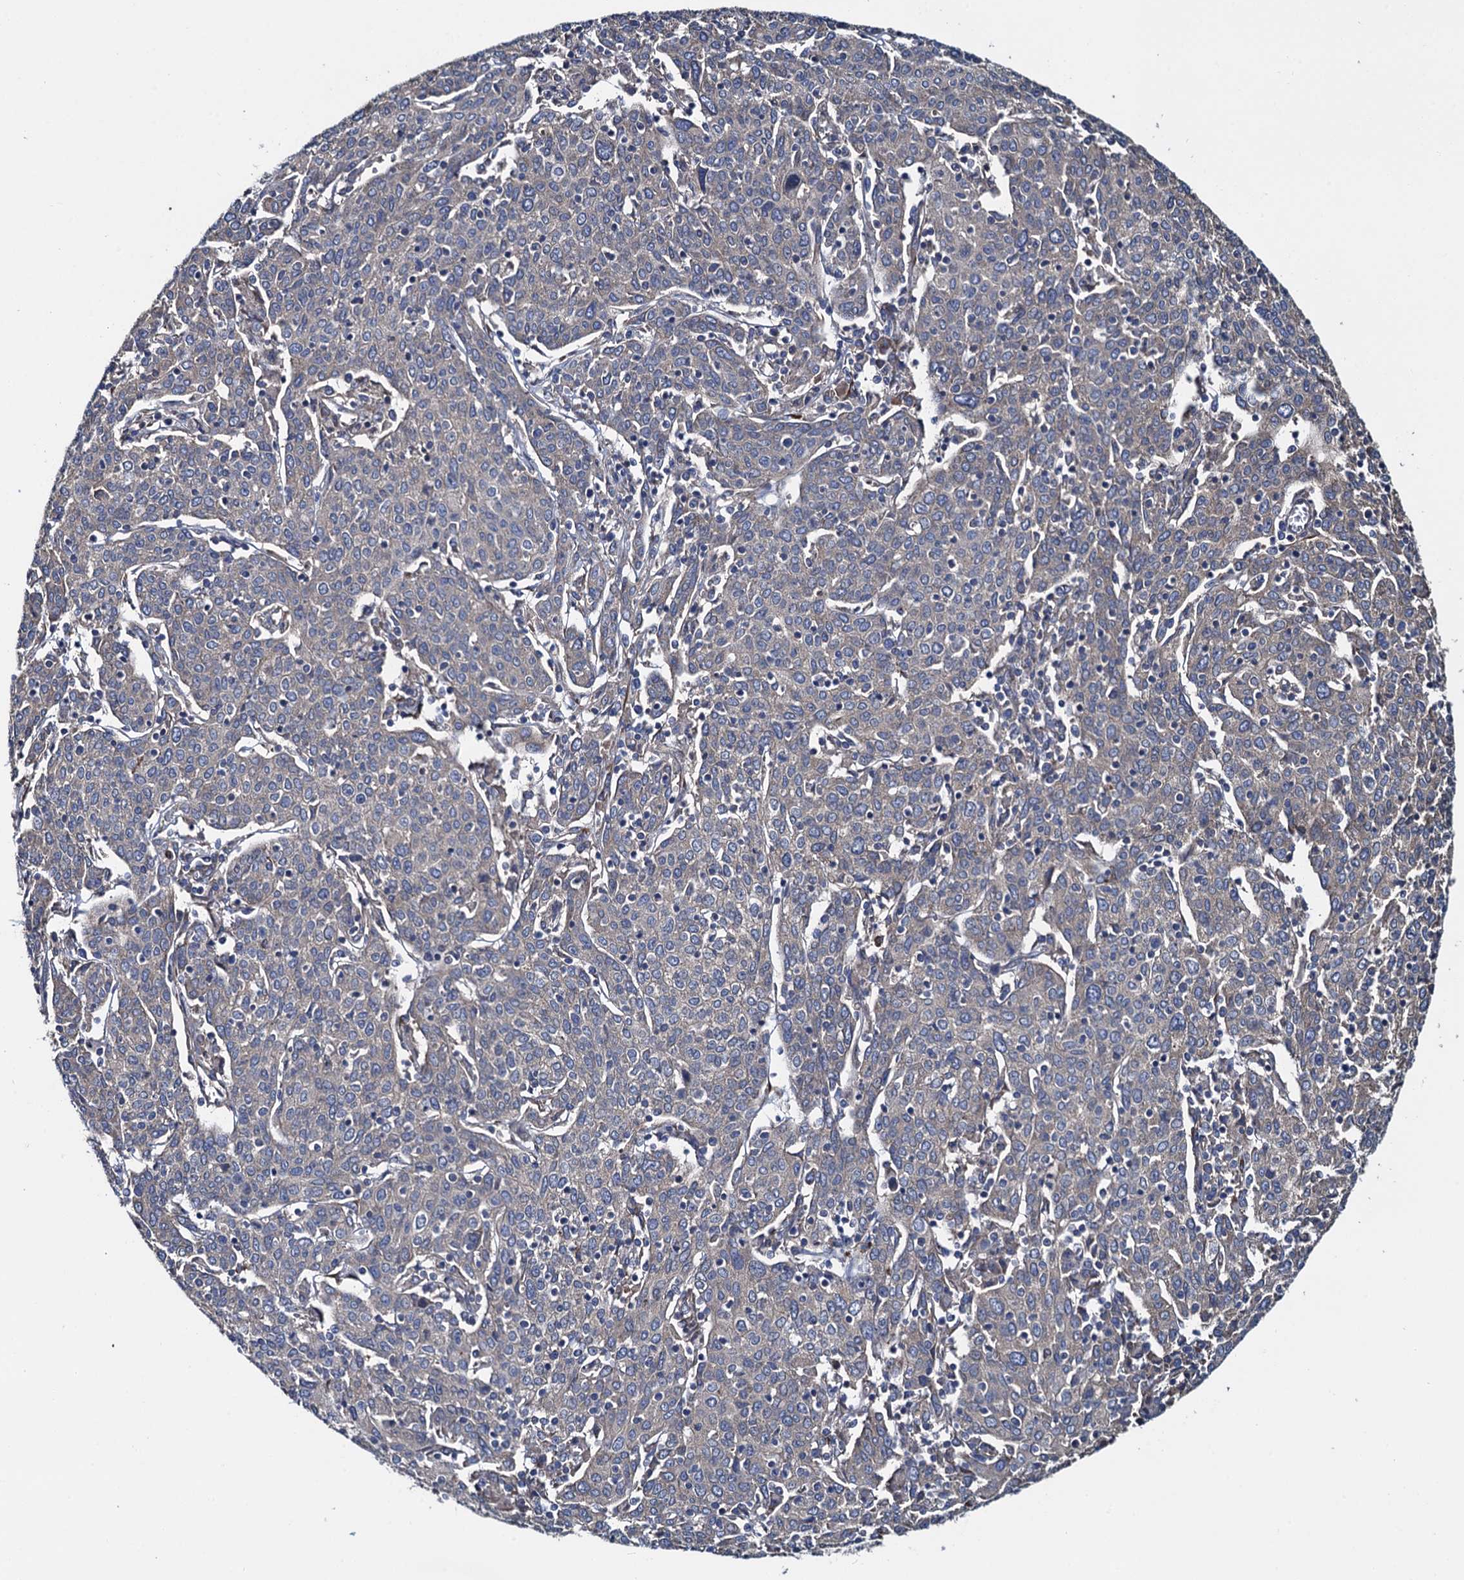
{"staining": {"intensity": "weak", "quantity": "25%-75%", "location": "cytoplasmic/membranous"}, "tissue": "cervical cancer", "cell_type": "Tumor cells", "image_type": "cancer", "snomed": [{"axis": "morphology", "description": "Squamous cell carcinoma, NOS"}, {"axis": "topography", "description": "Cervix"}], "caption": "Protein analysis of cervical squamous cell carcinoma tissue exhibits weak cytoplasmic/membranous expression in approximately 25%-75% of tumor cells. Ihc stains the protein in brown and the nuclei are stained blue.", "gene": "ADCY9", "patient": {"sex": "female", "age": 67}}